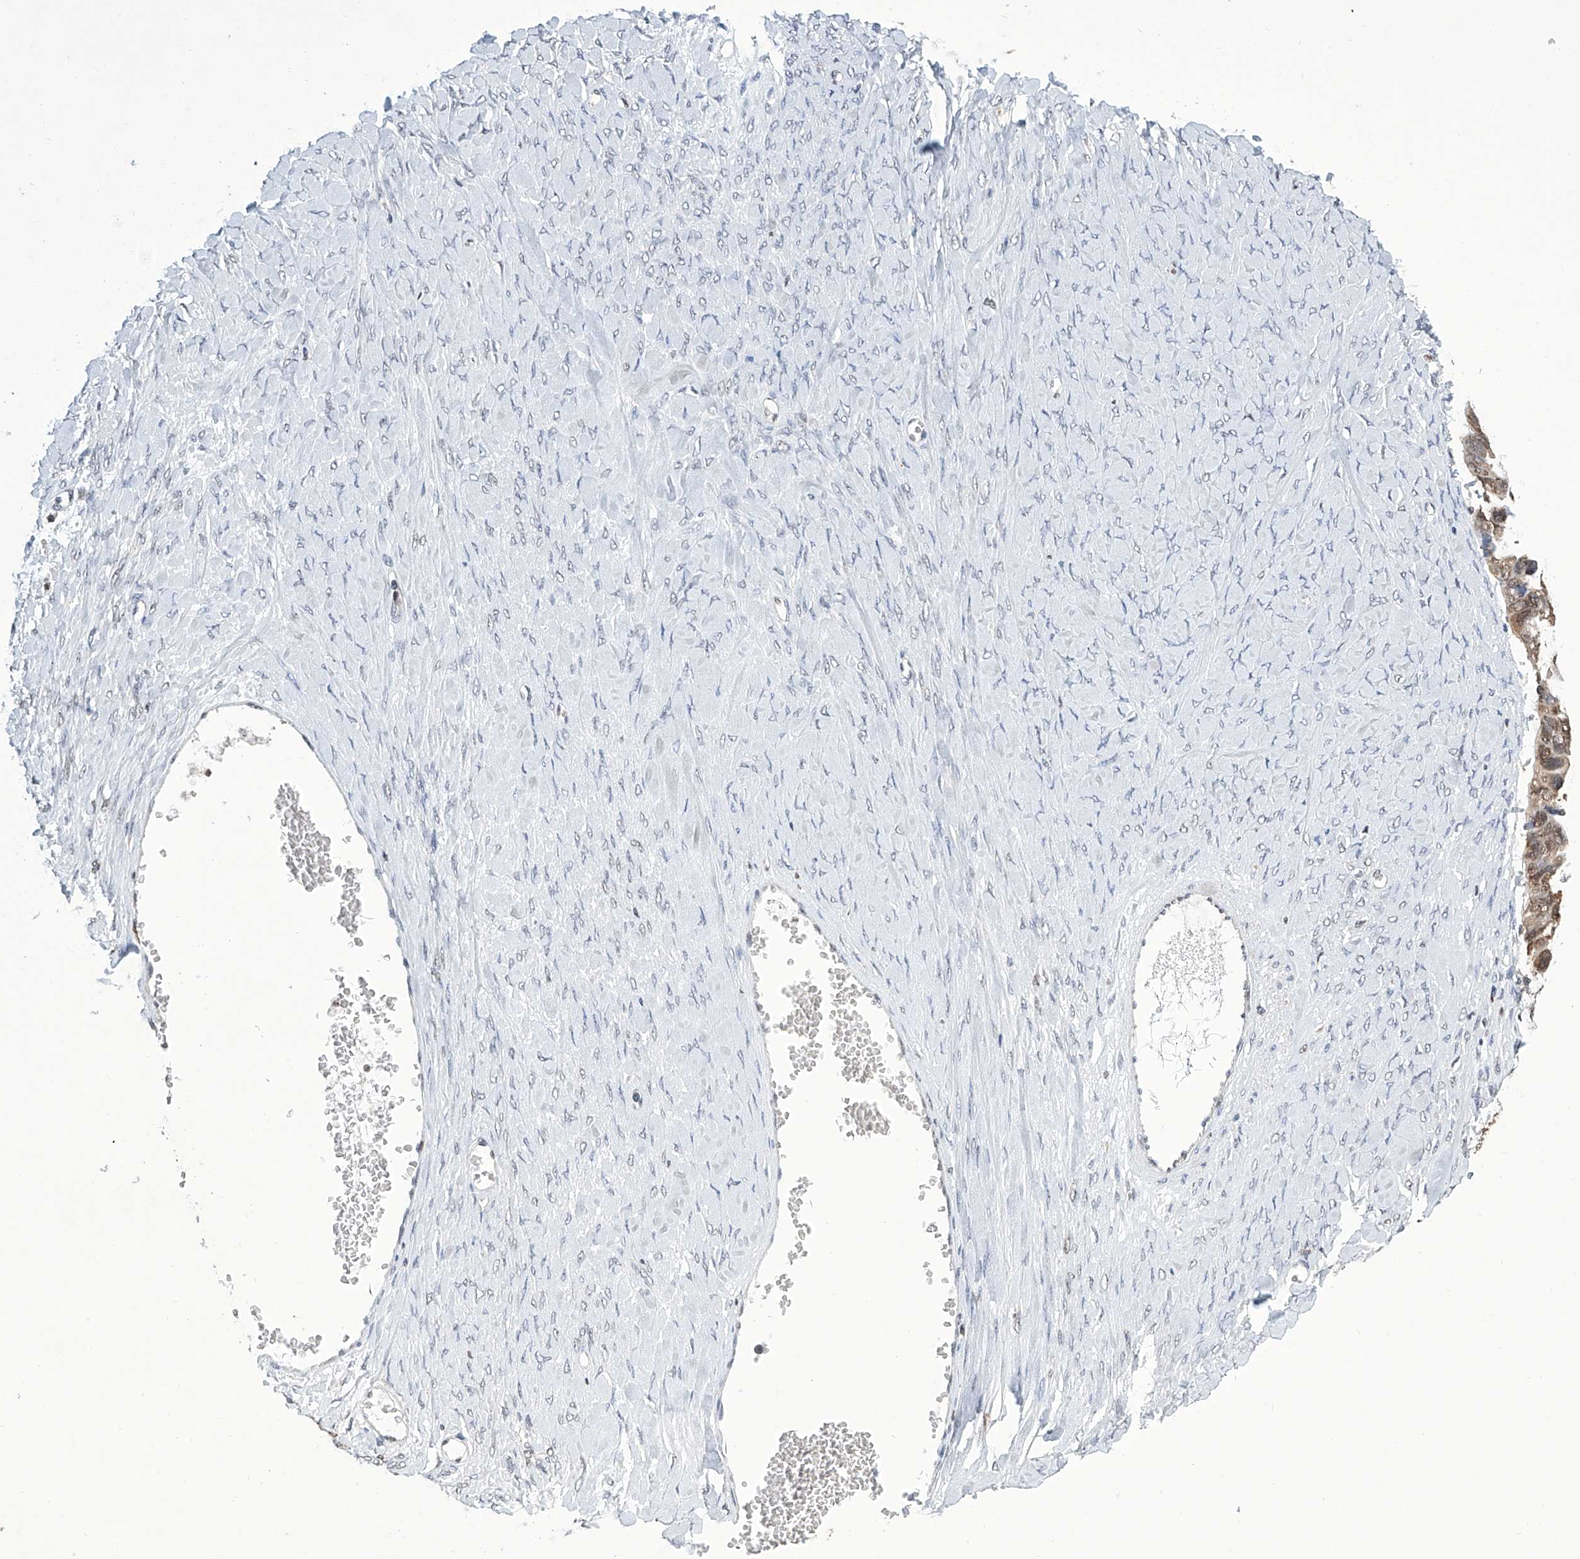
{"staining": {"intensity": "moderate", "quantity": ">75%", "location": "nuclear"}, "tissue": "ovarian cancer", "cell_type": "Tumor cells", "image_type": "cancer", "snomed": [{"axis": "morphology", "description": "Cystadenocarcinoma, serous, NOS"}, {"axis": "topography", "description": "Ovary"}], "caption": "This is a photomicrograph of IHC staining of ovarian cancer (serous cystadenocarcinoma), which shows moderate positivity in the nuclear of tumor cells.", "gene": "SREBF2", "patient": {"sex": "female", "age": 79}}